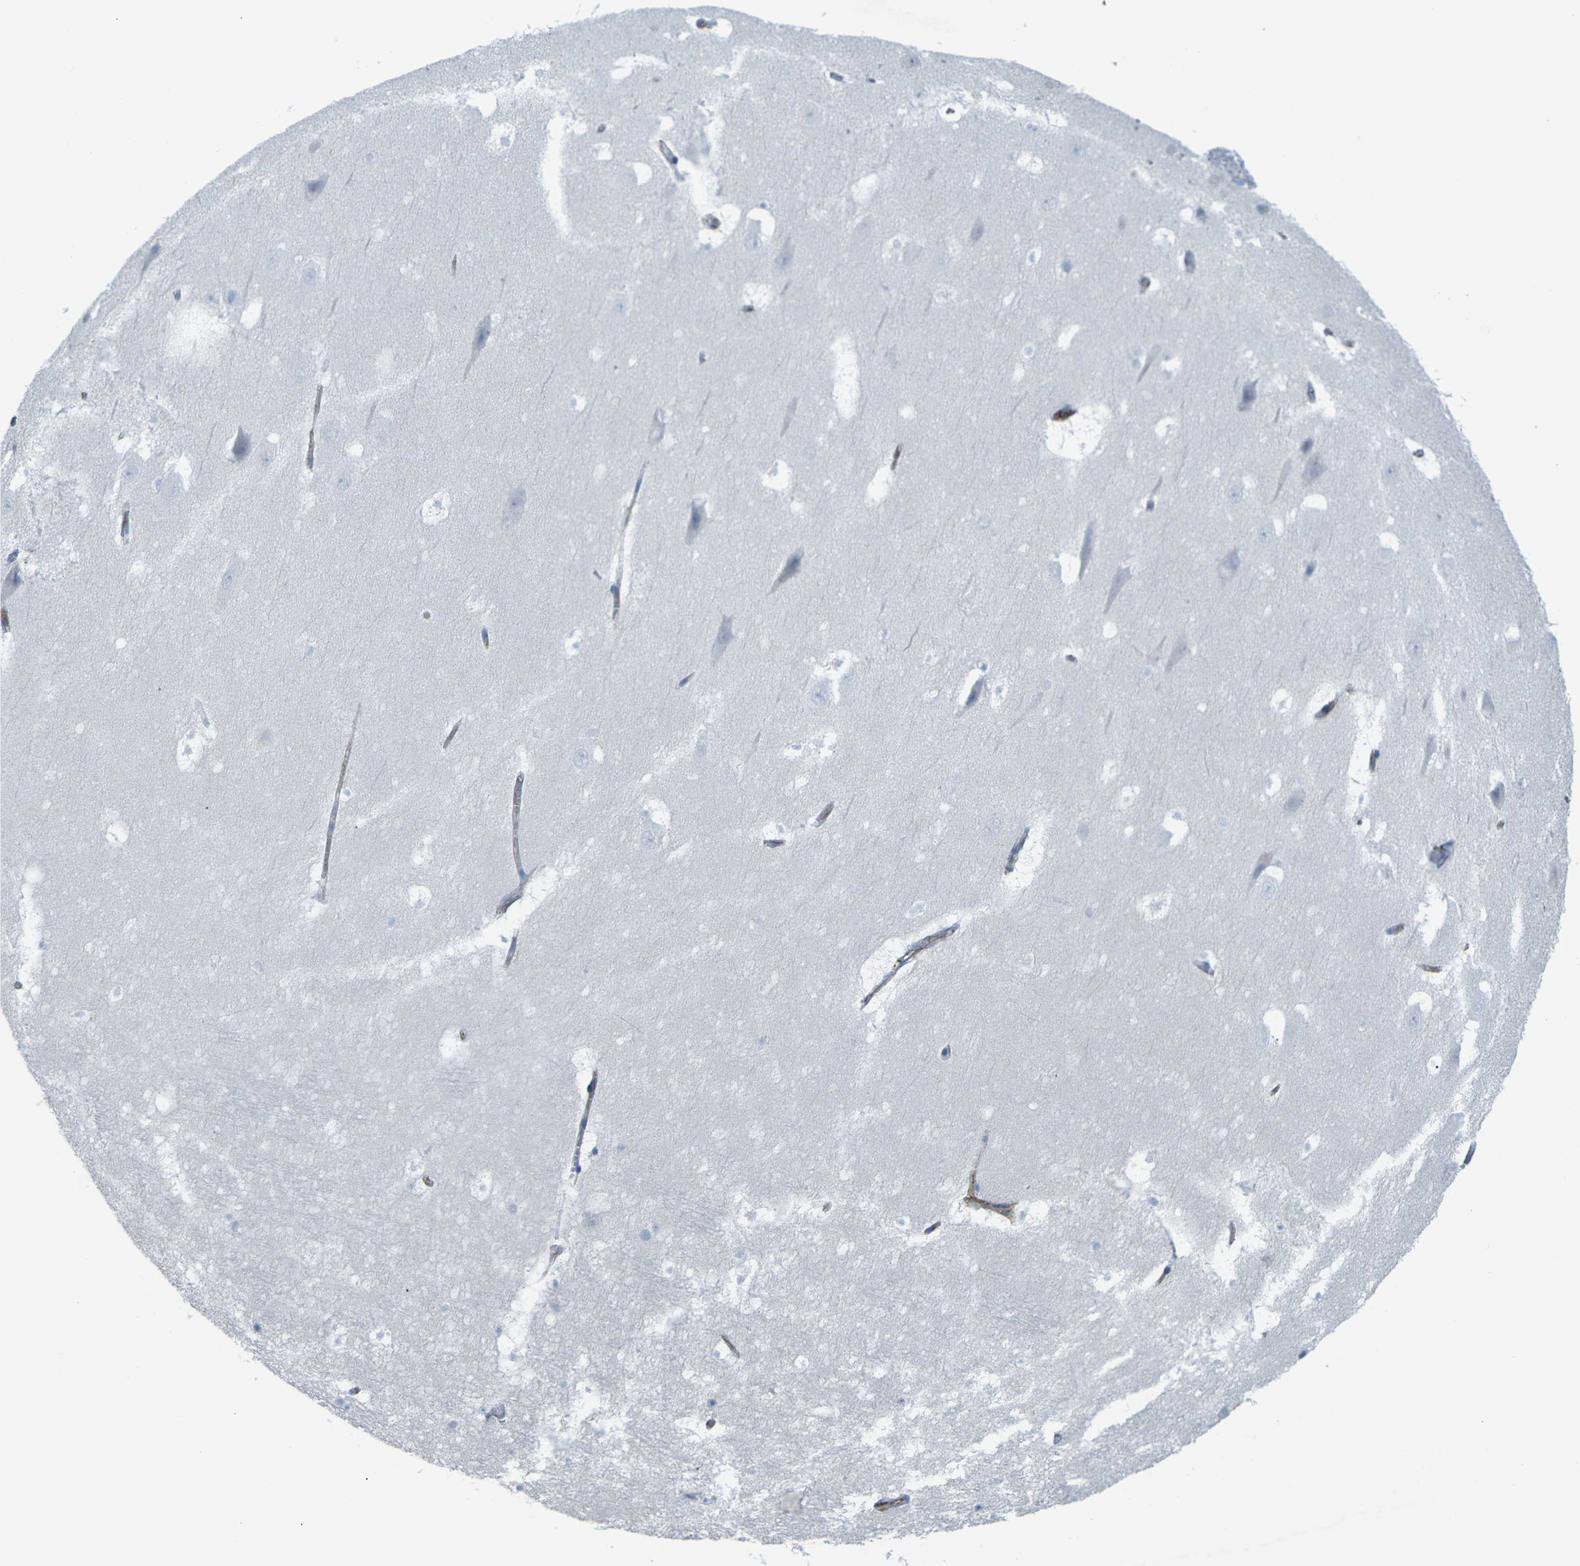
{"staining": {"intensity": "weak", "quantity": "<25%", "location": "cytoplasmic/membranous"}, "tissue": "hippocampus", "cell_type": "Glial cells", "image_type": "normal", "snomed": [{"axis": "morphology", "description": "Normal tissue, NOS"}, {"axis": "topography", "description": "Hippocampus"}], "caption": "DAB (3,3'-diaminobenzidine) immunohistochemical staining of normal hippocampus displays no significant expression in glial cells.", "gene": "CLDN3", "patient": {"sex": "male", "age": 45}}